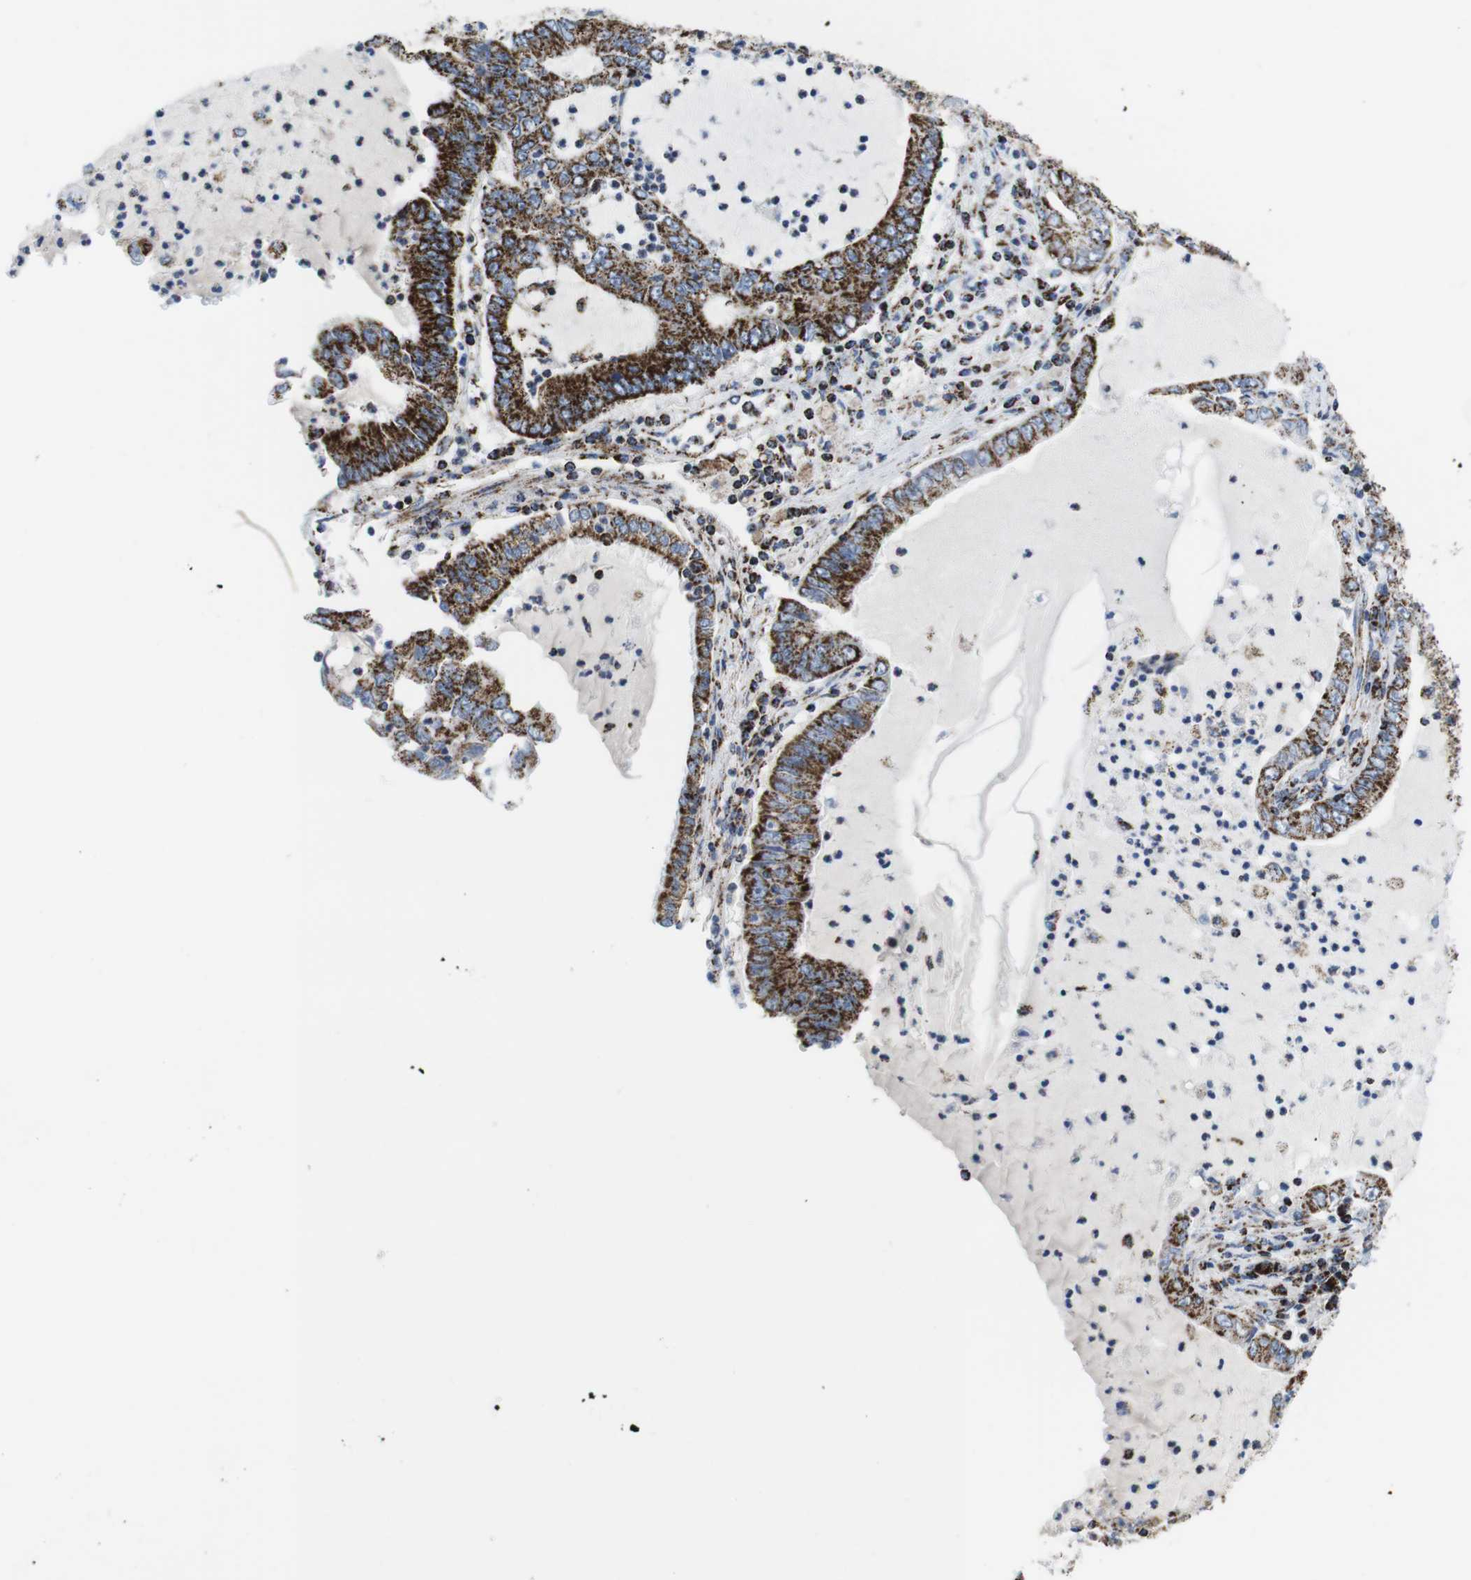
{"staining": {"intensity": "strong", "quantity": ">75%", "location": "cytoplasmic/membranous"}, "tissue": "lung cancer", "cell_type": "Tumor cells", "image_type": "cancer", "snomed": [{"axis": "morphology", "description": "Adenocarcinoma, NOS"}, {"axis": "topography", "description": "Lung"}], "caption": "Lung cancer (adenocarcinoma) stained with a protein marker reveals strong staining in tumor cells.", "gene": "ATP5PO", "patient": {"sex": "female", "age": 51}}